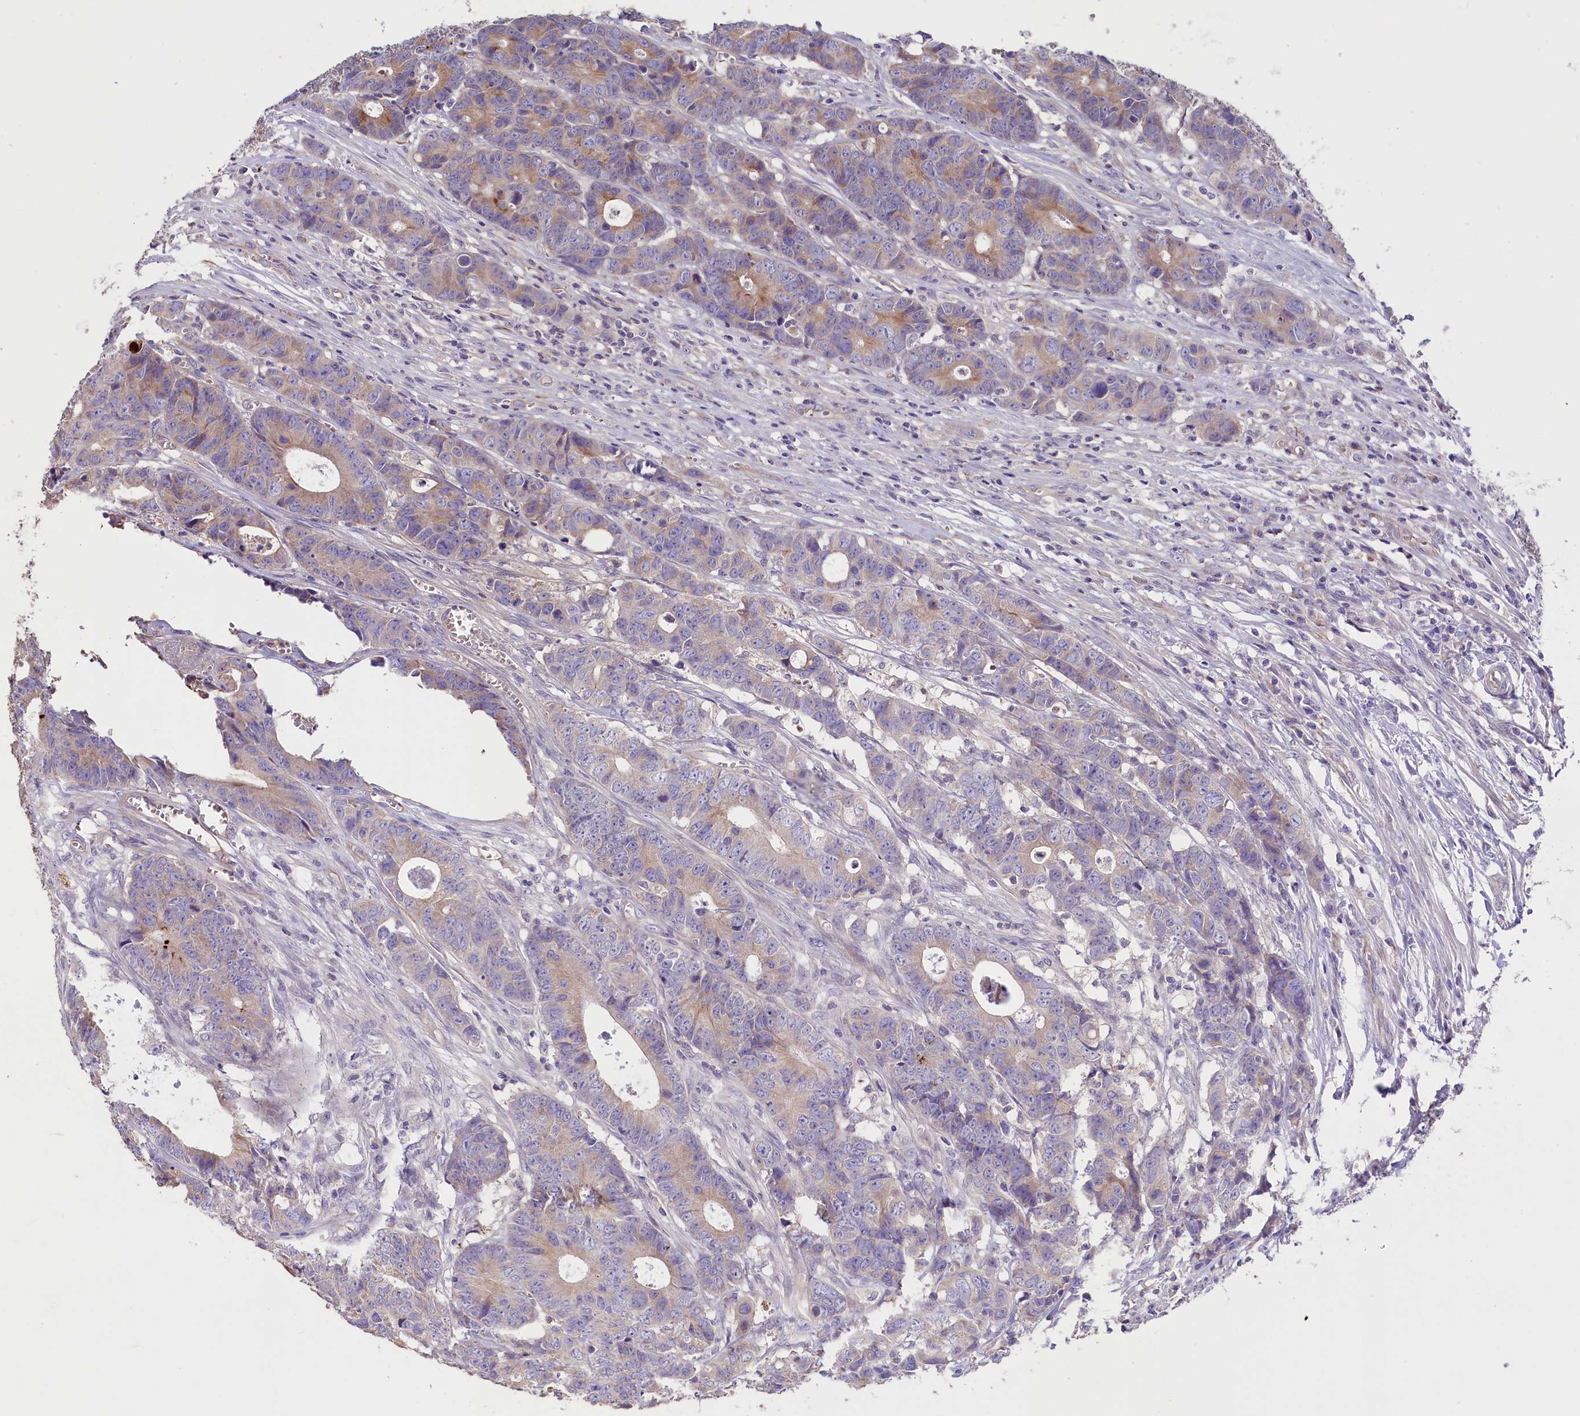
{"staining": {"intensity": "moderate", "quantity": "25%-75%", "location": "cytoplasmic/membranous"}, "tissue": "colorectal cancer", "cell_type": "Tumor cells", "image_type": "cancer", "snomed": [{"axis": "morphology", "description": "Adenocarcinoma, NOS"}, {"axis": "topography", "description": "Colon"}], "caption": "Moderate cytoplasmic/membranous protein positivity is appreciated in approximately 25%-75% of tumor cells in colorectal cancer.", "gene": "CD99L2", "patient": {"sex": "female", "age": 57}}